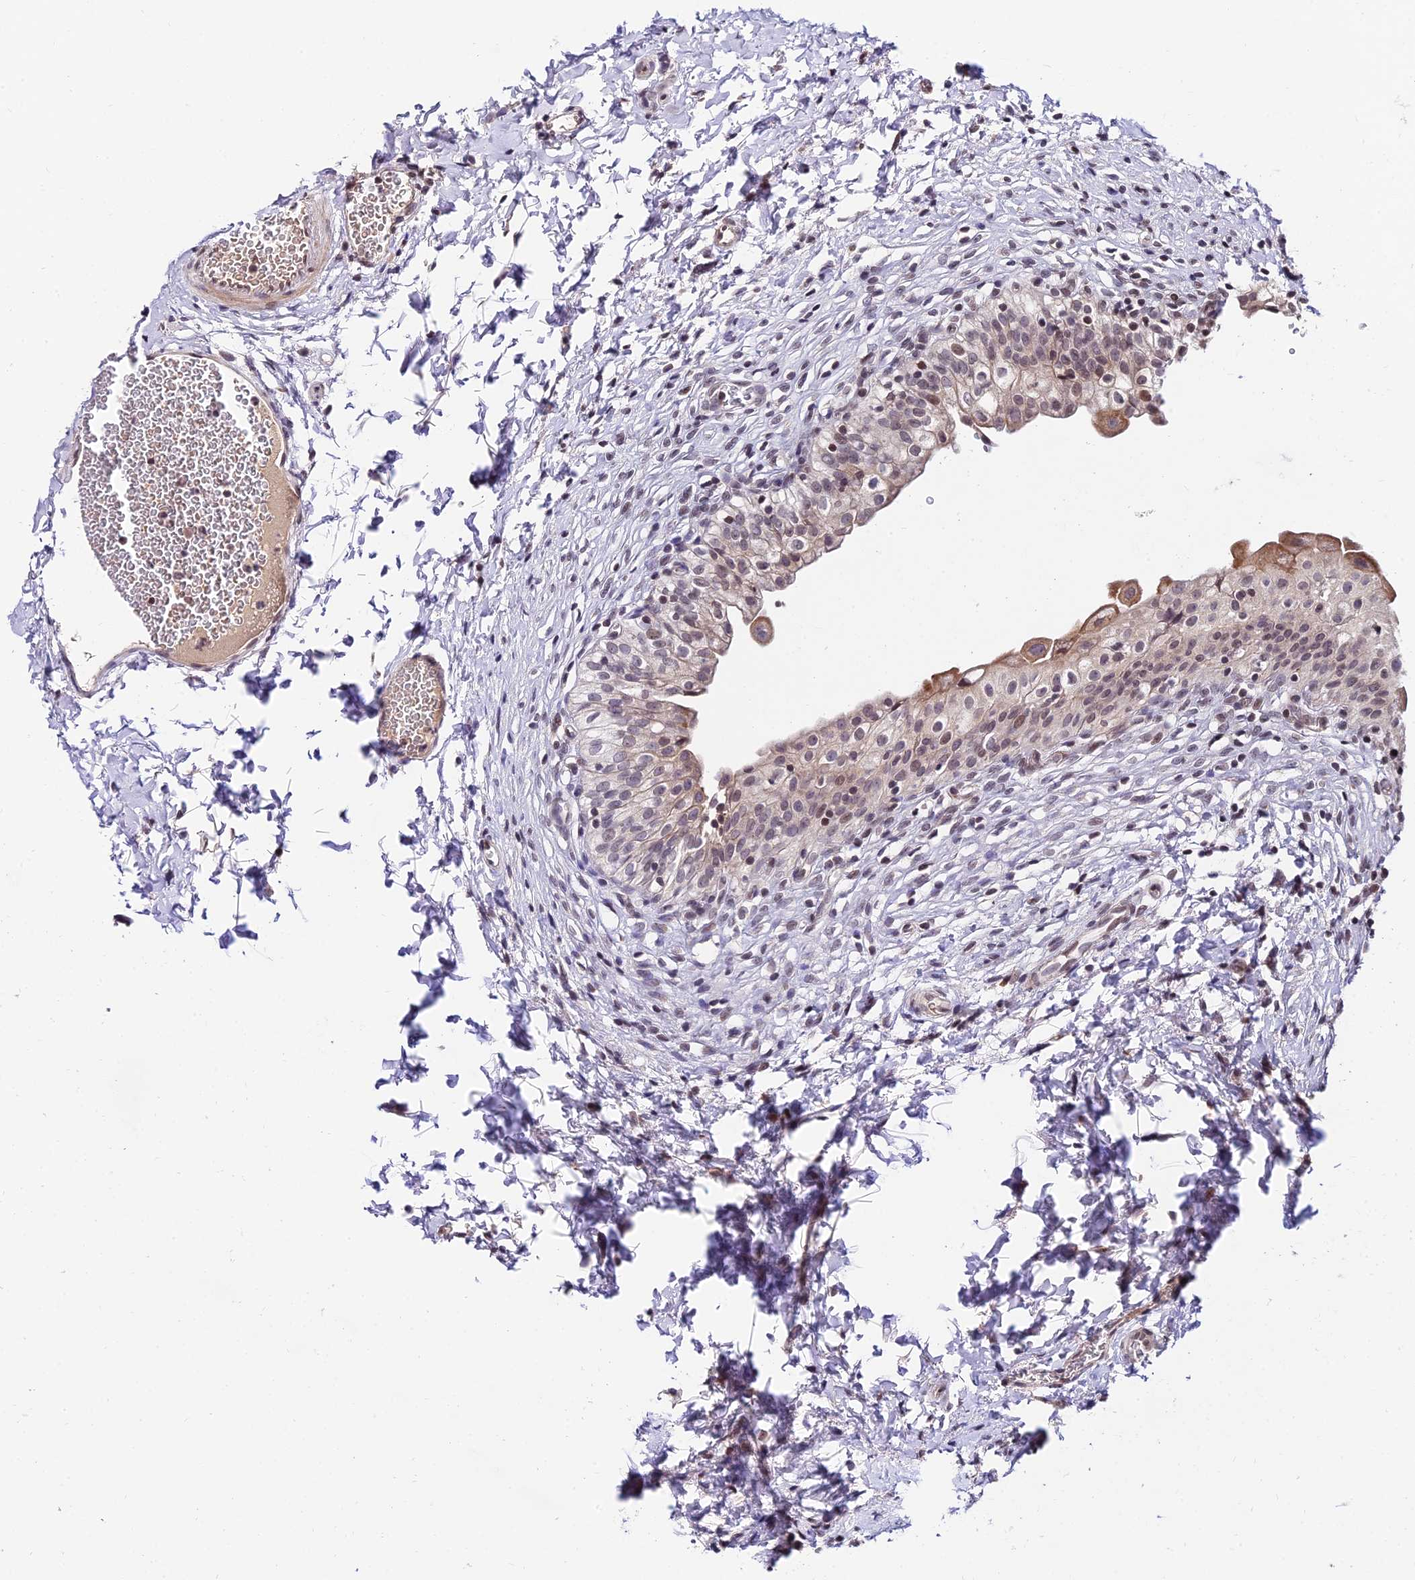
{"staining": {"intensity": "moderate", "quantity": "<25%", "location": "cytoplasmic/membranous,nuclear"}, "tissue": "urinary bladder", "cell_type": "Urothelial cells", "image_type": "normal", "snomed": [{"axis": "morphology", "description": "Normal tissue, NOS"}, {"axis": "topography", "description": "Urinary bladder"}], "caption": "High-power microscopy captured an IHC image of benign urinary bladder, revealing moderate cytoplasmic/membranous,nuclear staining in approximately <25% of urothelial cells. Immunohistochemistry (ihc) stains the protein in brown and the nuclei are stained blue.", "gene": "CDNF", "patient": {"sex": "male", "age": 55}}